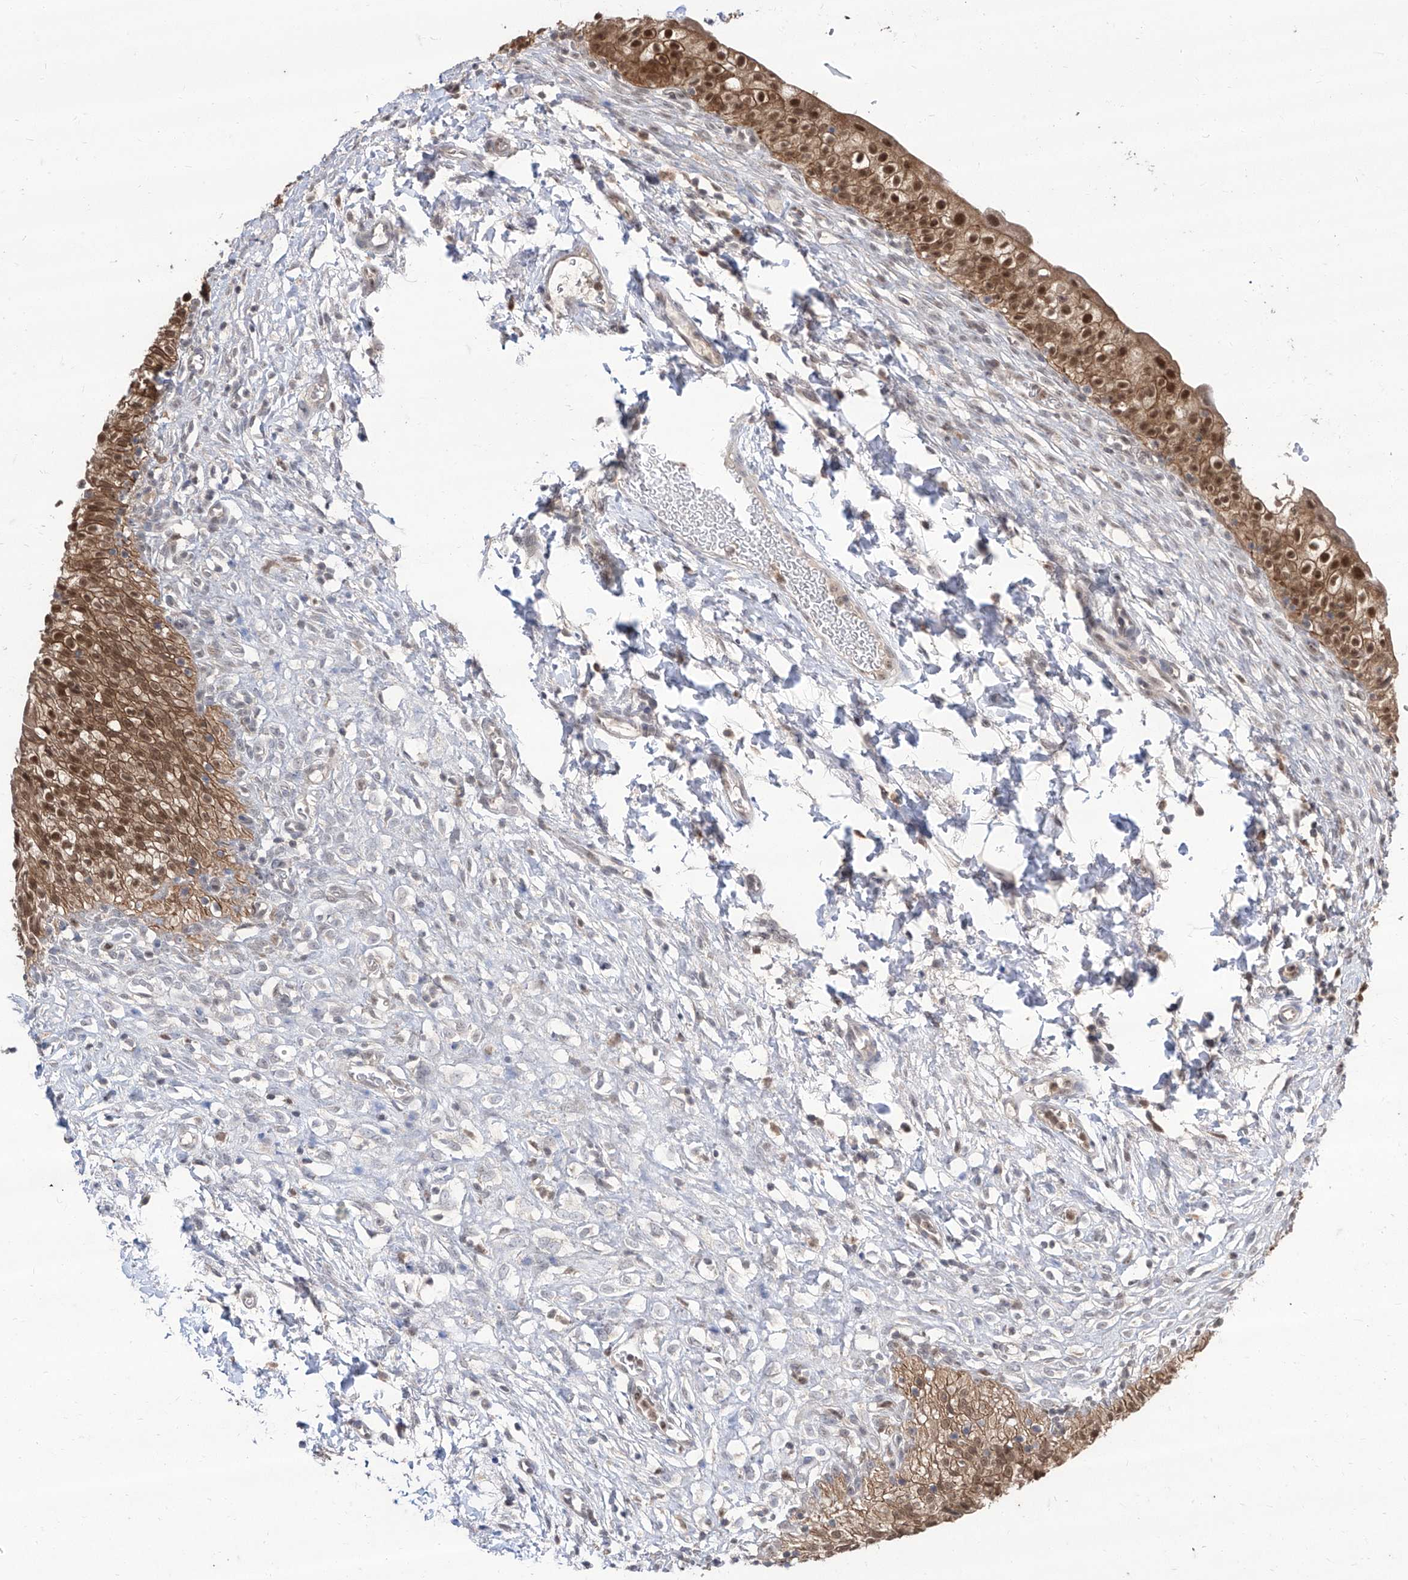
{"staining": {"intensity": "moderate", "quantity": ">75%", "location": "cytoplasmic/membranous,nuclear"}, "tissue": "urinary bladder", "cell_type": "Urothelial cells", "image_type": "normal", "snomed": [{"axis": "morphology", "description": "Normal tissue, NOS"}, {"axis": "topography", "description": "Urinary bladder"}], "caption": "An immunohistochemistry (IHC) histopathology image of unremarkable tissue is shown. Protein staining in brown labels moderate cytoplasmic/membranous,nuclear positivity in urinary bladder within urothelial cells.", "gene": "BROX", "patient": {"sex": "male", "age": 55}}